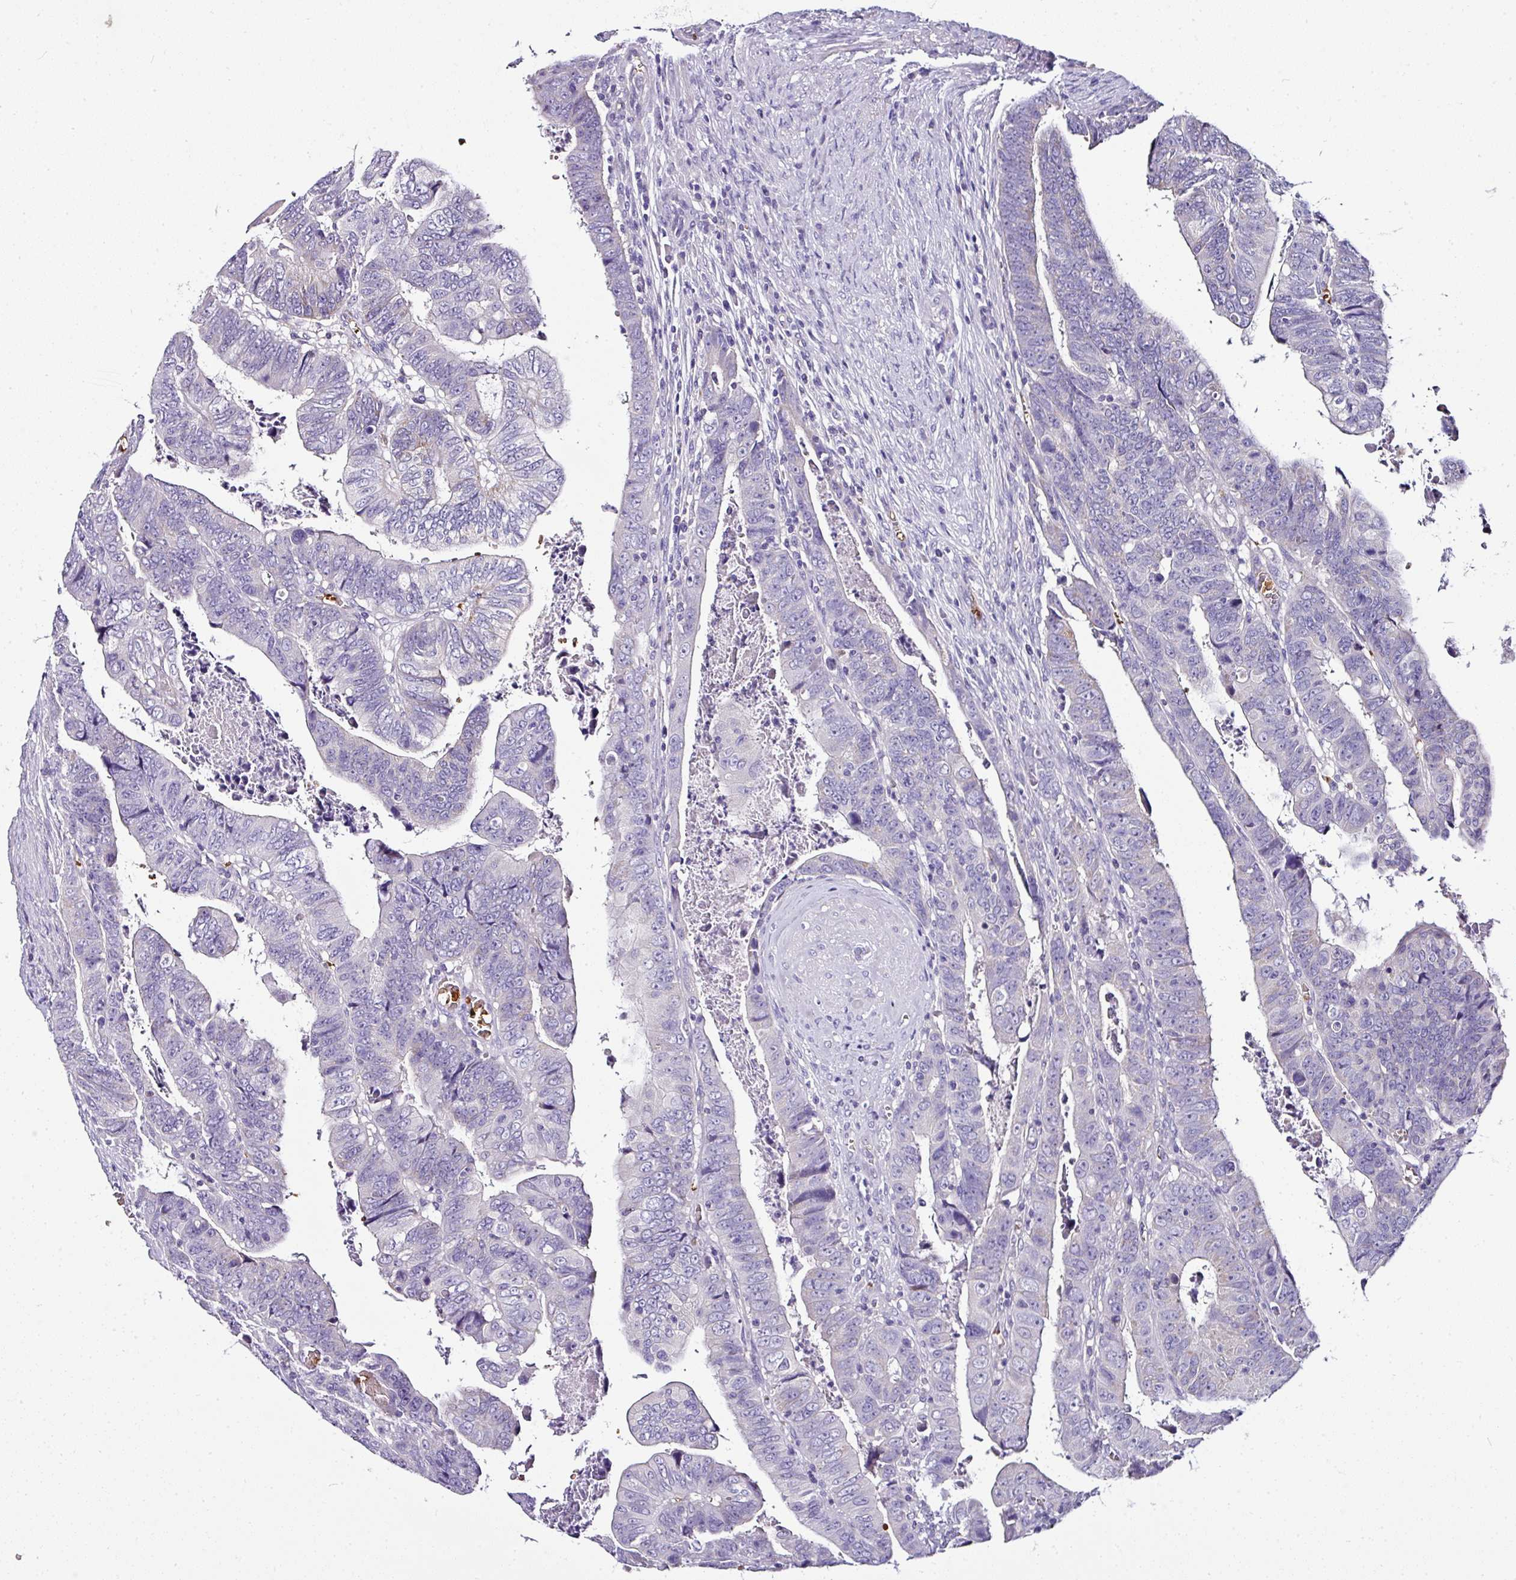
{"staining": {"intensity": "negative", "quantity": "none", "location": "none"}, "tissue": "colorectal cancer", "cell_type": "Tumor cells", "image_type": "cancer", "snomed": [{"axis": "morphology", "description": "Normal tissue, NOS"}, {"axis": "morphology", "description": "Adenocarcinoma, NOS"}, {"axis": "topography", "description": "Rectum"}], "caption": "Immunohistochemical staining of human colorectal cancer (adenocarcinoma) displays no significant expression in tumor cells.", "gene": "NAPSA", "patient": {"sex": "female", "age": 65}}